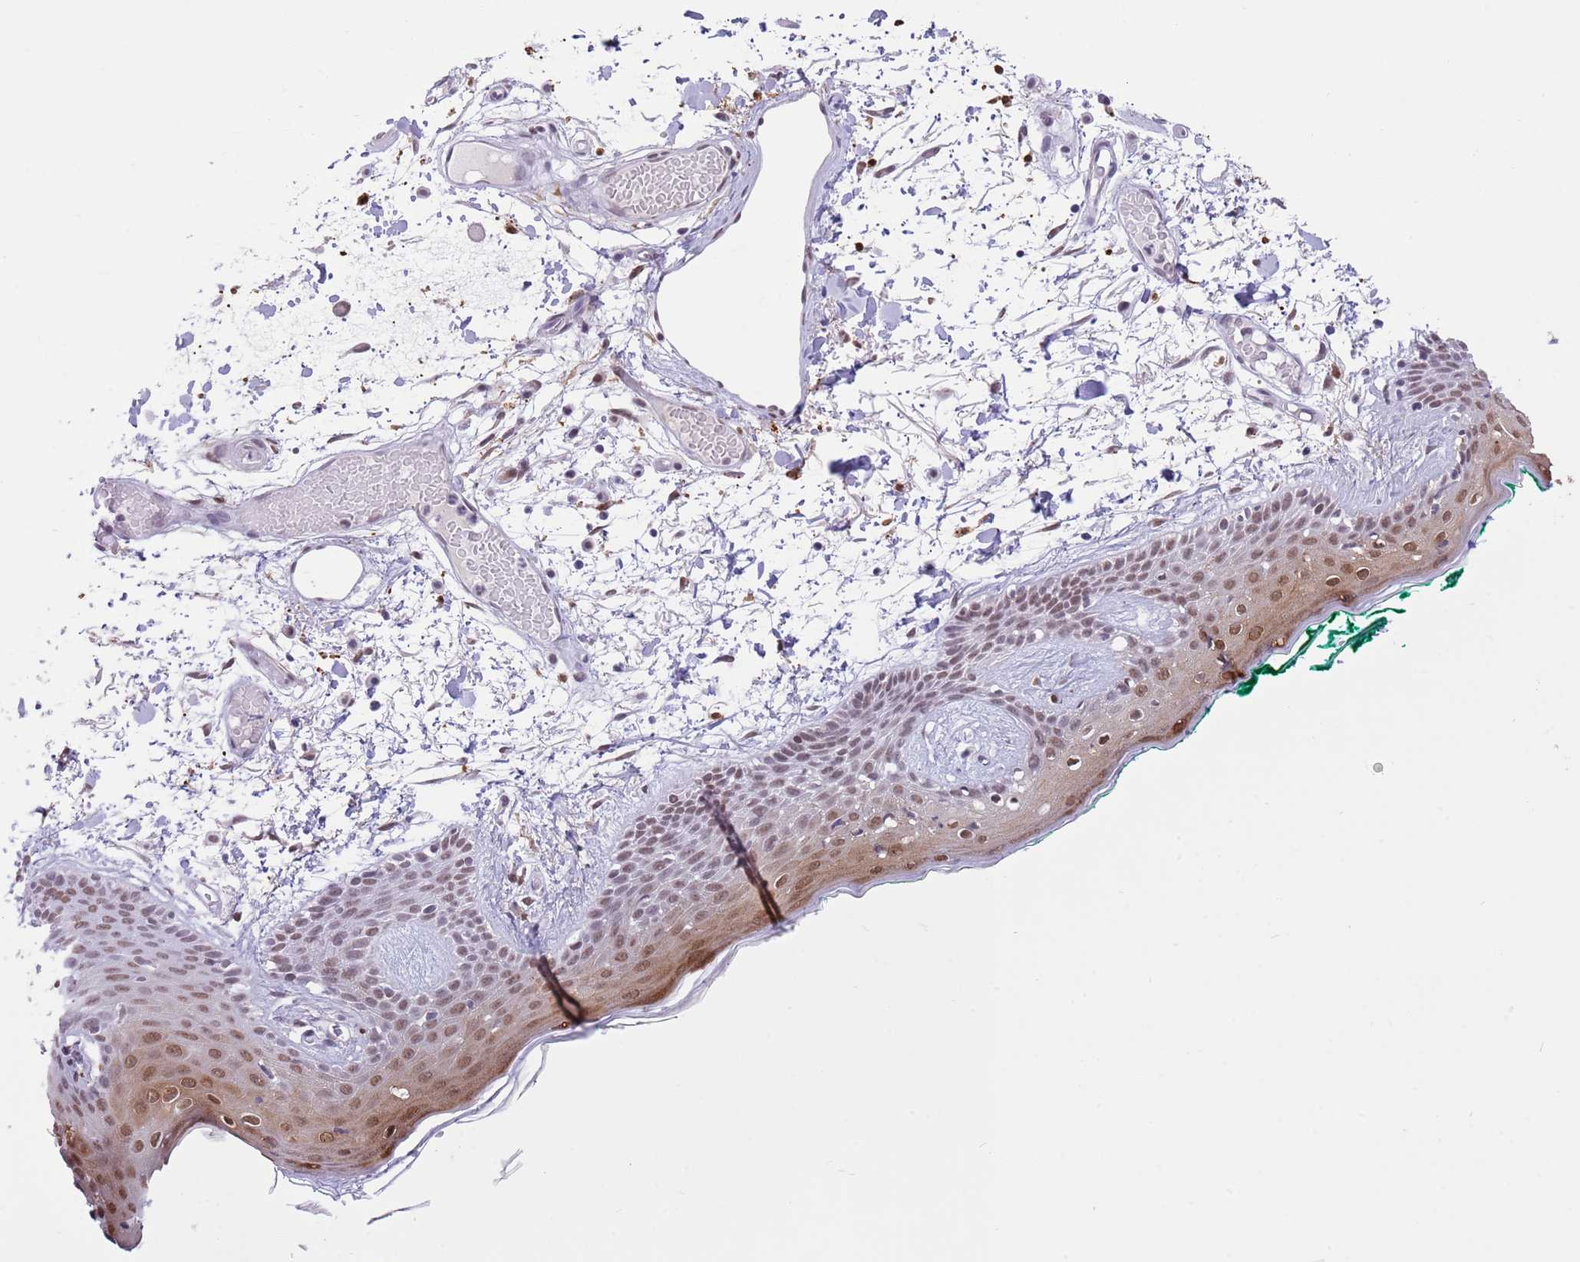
{"staining": {"intensity": "weak", "quantity": "<25%", "location": "nuclear"}, "tissue": "skin", "cell_type": "Fibroblasts", "image_type": "normal", "snomed": [{"axis": "morphology", "description": "Normal tissue, NOS"}, {"axis": "topography", "description": "Skin"}], "caption": "IHC of benign skin reveals no expression in fibroblasts.", "gene": "TRIM32", "patient": {"sex": "male", "age": 79}}